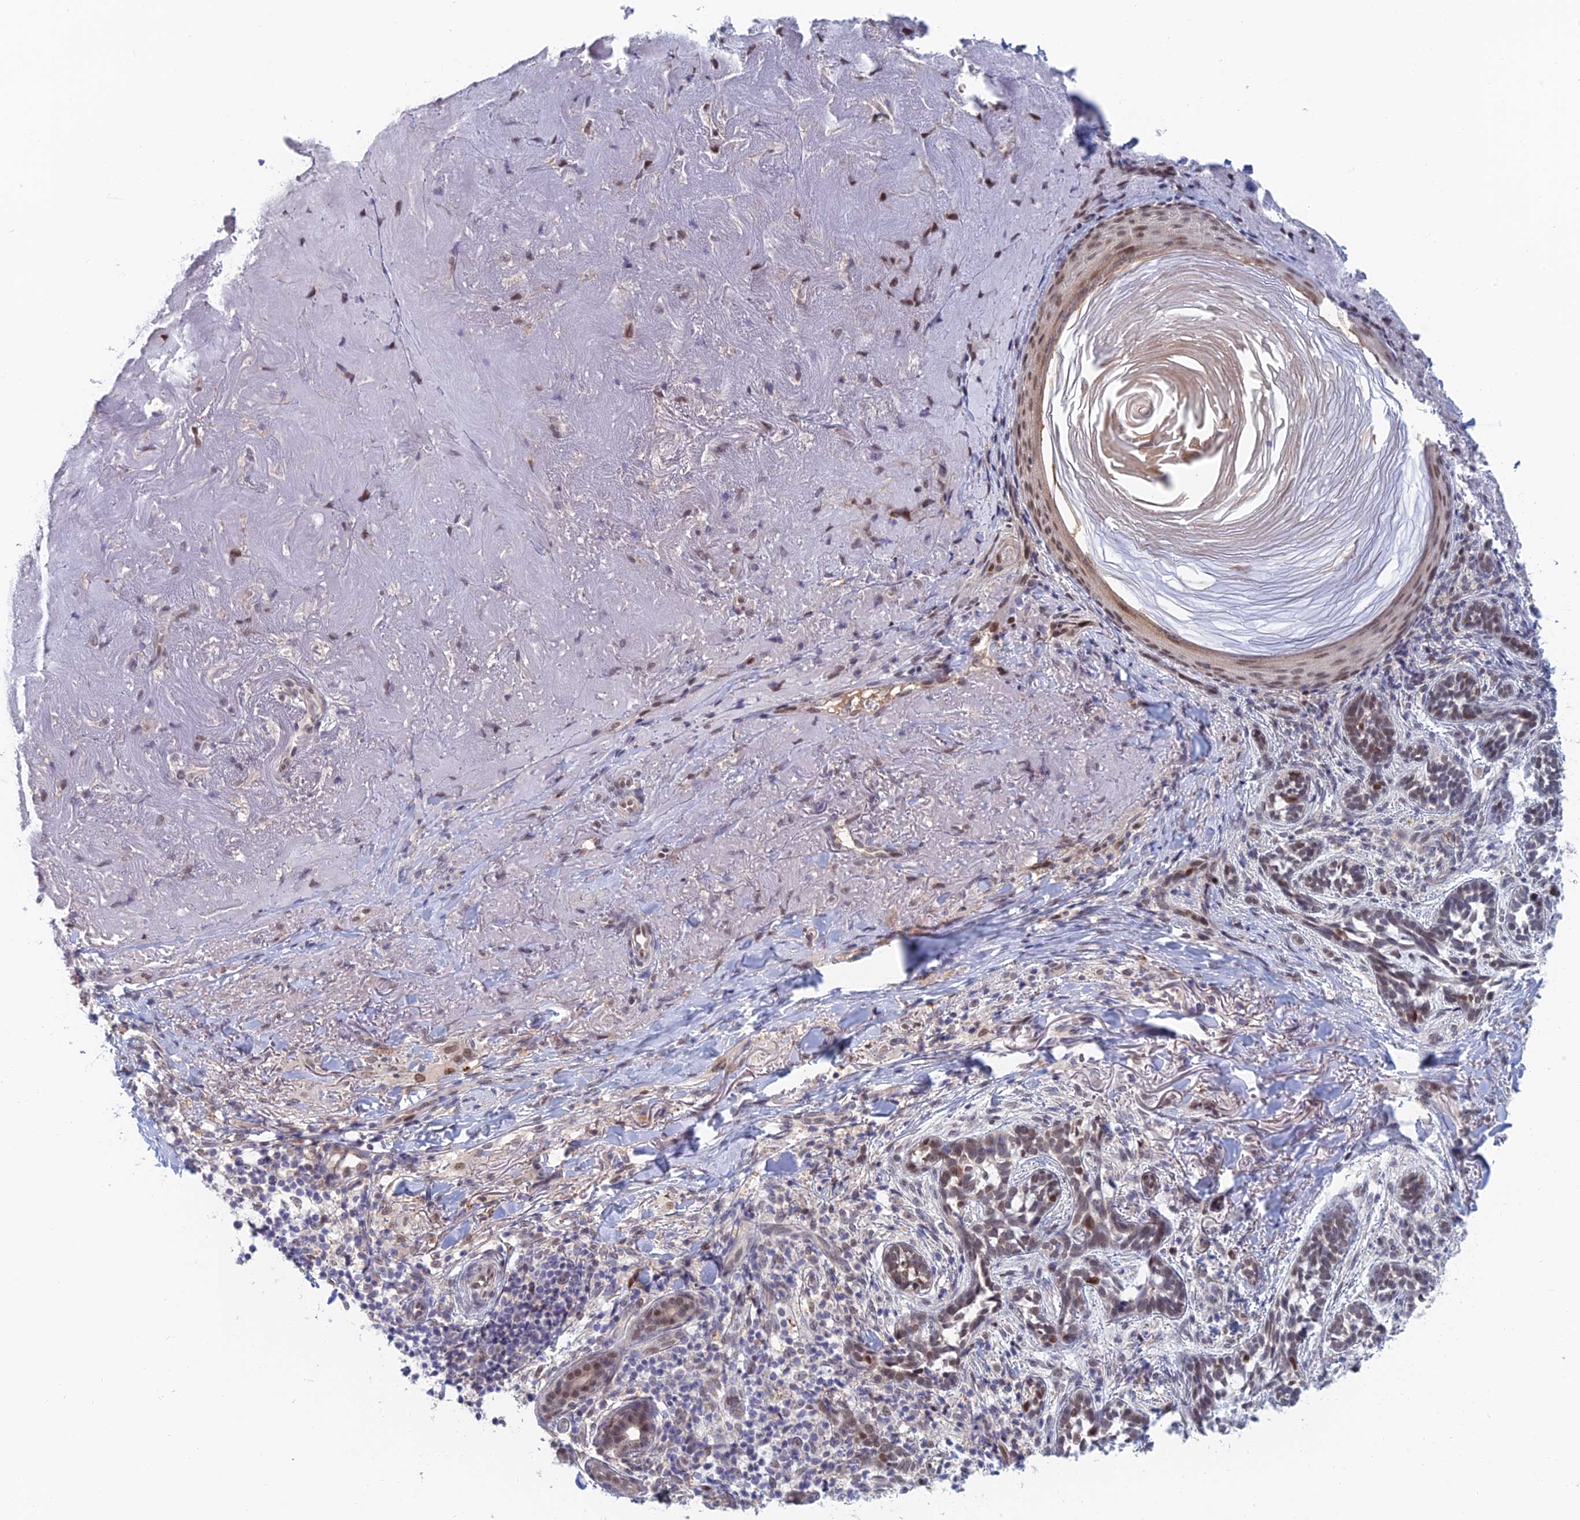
{"staining": {"intensity": "moderate", "quantity": "25%-75%", "location": "nuclear"}, "tissue": "skin cancer", "cell_type": "Tumor cells", "image_type": "cancer", "snomed": [{"axis": "morphology", "description": "Basal cell carcinoma"}, {"axis": "topography", "description": "Skin"}], "caption": "The immunohistochemical stain labels moderate nuclear staining in tumor cells of skin cancer (basal cell carcinoma) tissue.", "gene": "ZUP1", "patient": {"sex": "male", "age": 71}}